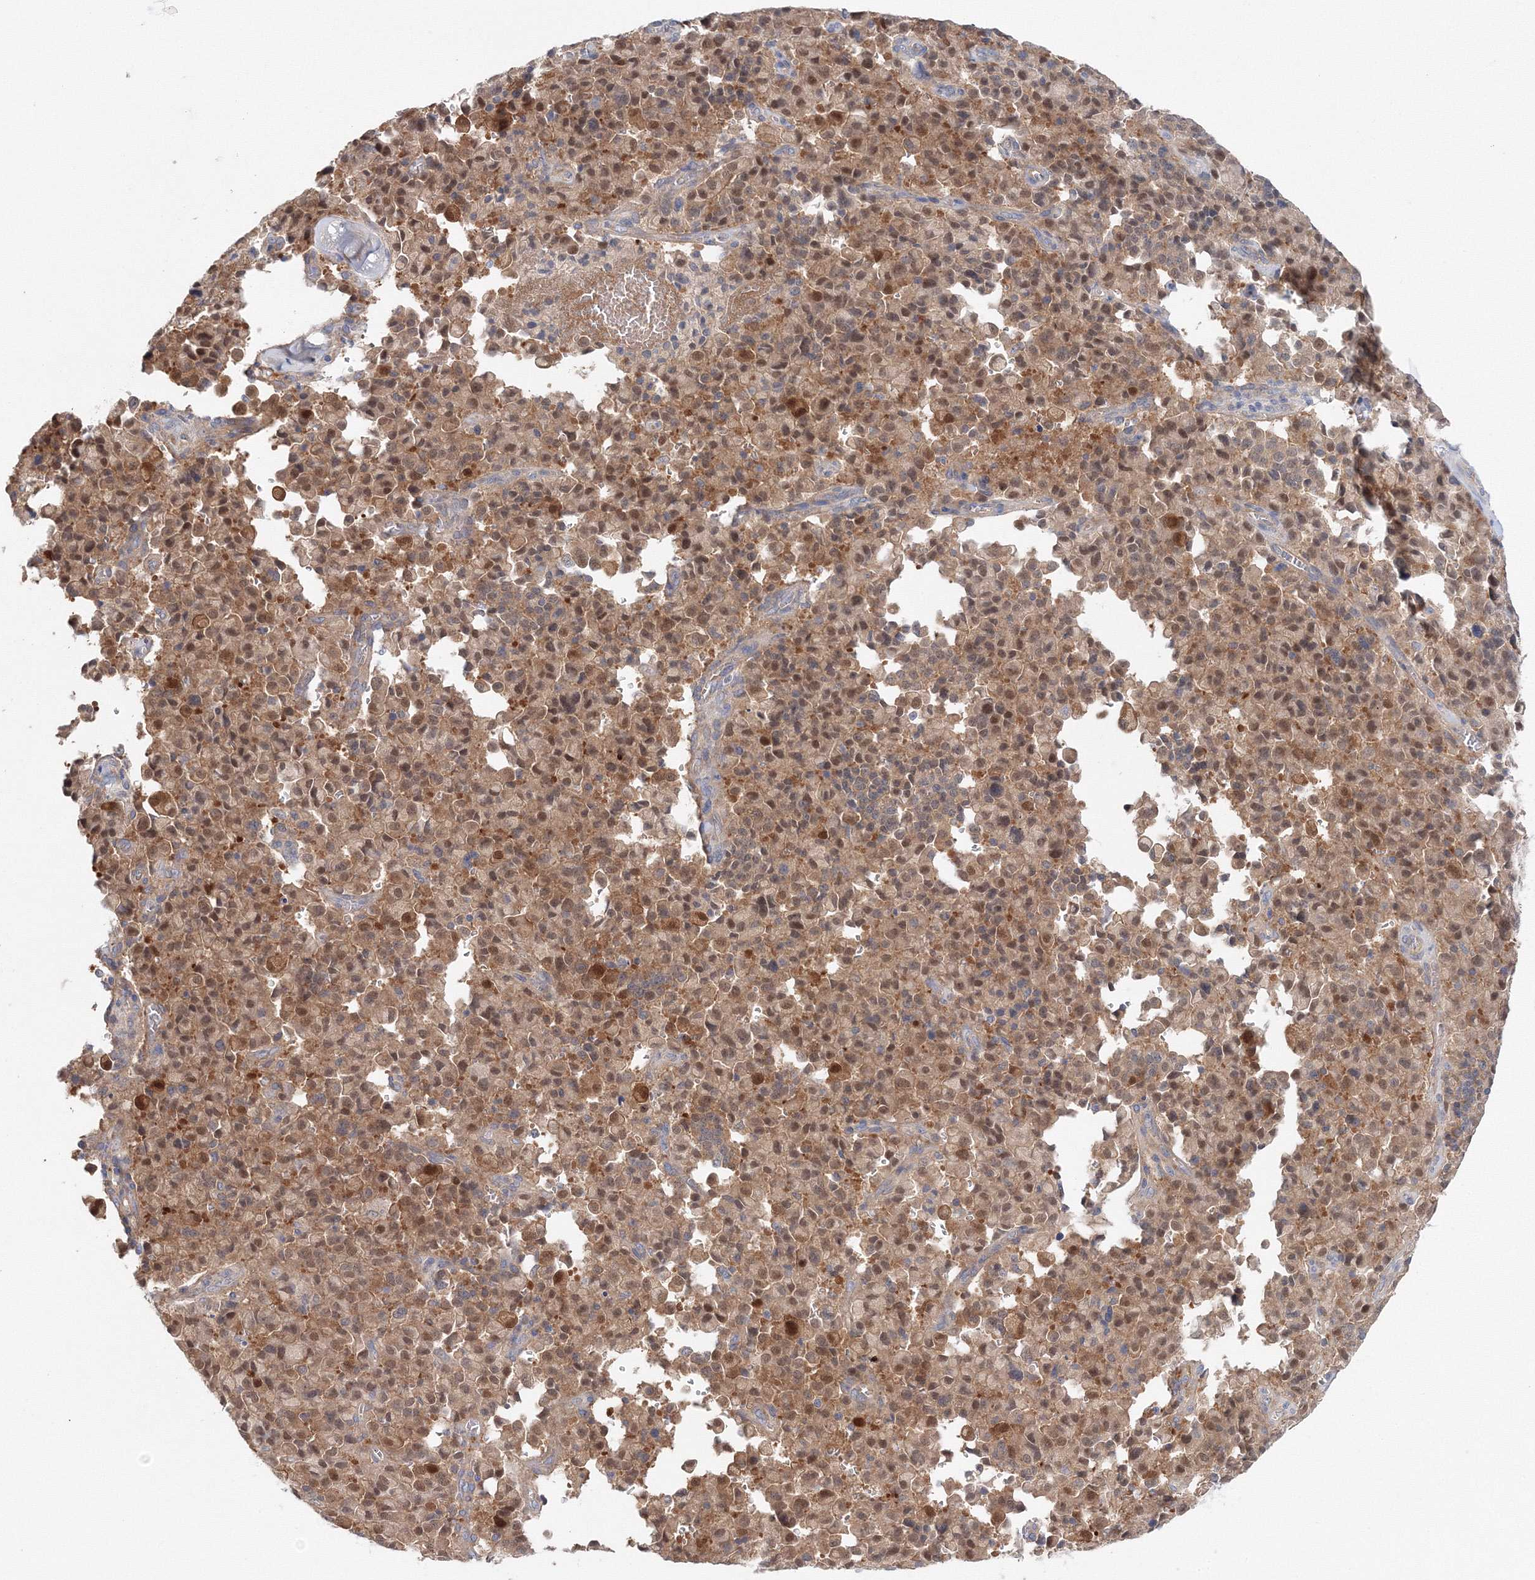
{"staining": {"intensity": "moderate", "quantity": ">75%", "location": "cytoplasmic/membranous,nuclear"}, "tissue": "pancreatic cancer", "cell_type": "Tumor cells", "image_type": "cancer", "snomed": [{"axis": "morphology", "description": "Adenocarcinoma, NOS"}, {"axis": "topography", "description": "Pancreas"}], "caption": "Brown immunohistochemical staining in human pancreatic cancer displays moderate cytoplasmic/membranous and nuclear expression in approximately >75% of tumor cells.", "gene": "TPRKB", "patient": {"sex": "male", "age": 65}}